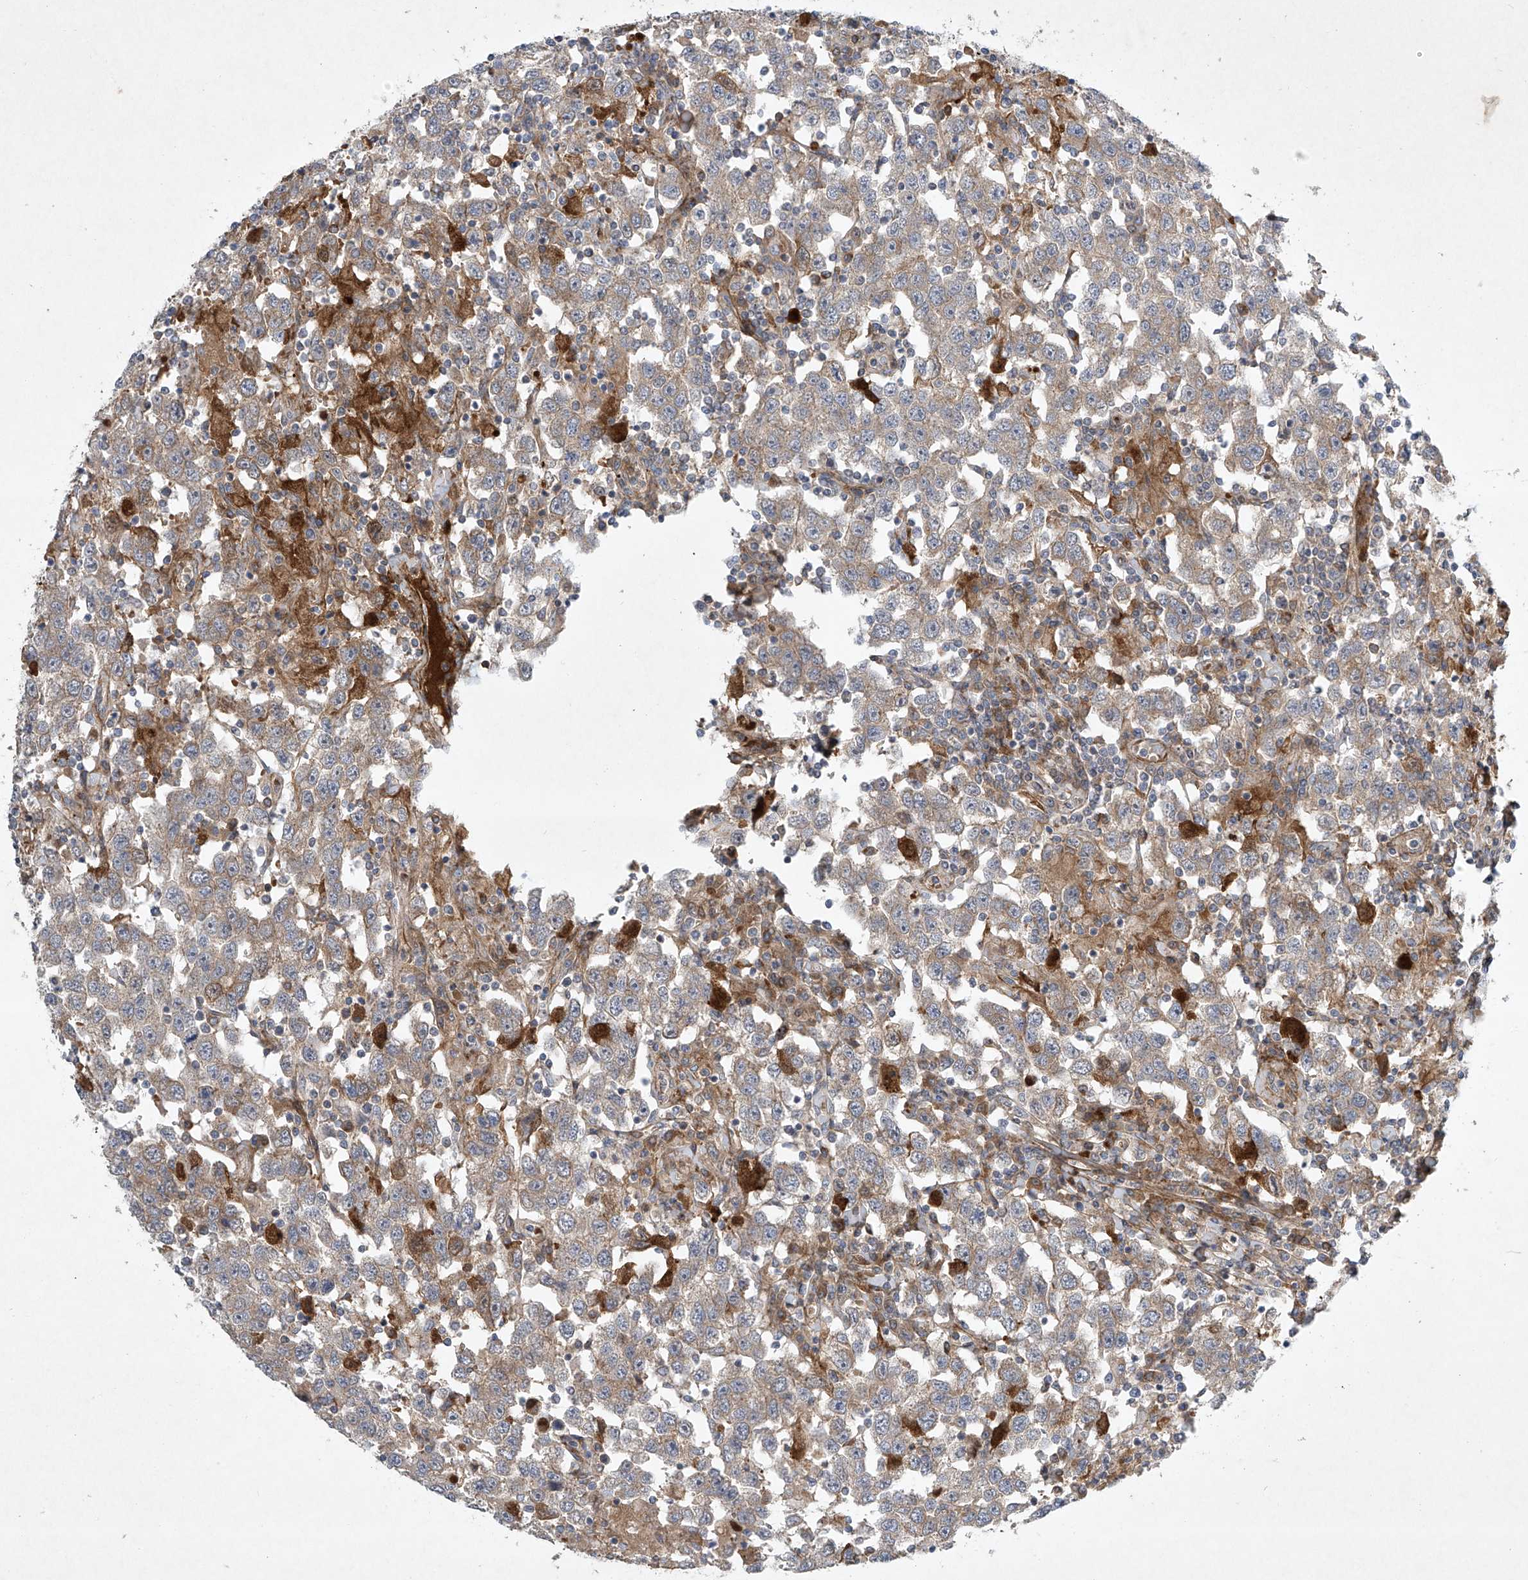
{"staining": {"intensity": "weak", "quantity": ">75%", "location": "cytoplasmic/membranous"}, "tissue": "testis cancer", "cell_type": "Tumor cells", "image_type": "cancer", "snomed": [{"axis": "morphology", "description": "Seminoma, NOS"}, {"axis": "topography", "description": "Testis"}], "caption": "Immunohistochemical staining of human testis seminoma displays low levels of weak cytoplasmic/membranous positivity in approximately >75% of tumor cells.", "gene": "TJAP1", "patient": {"sex": "male", "age": 41}}